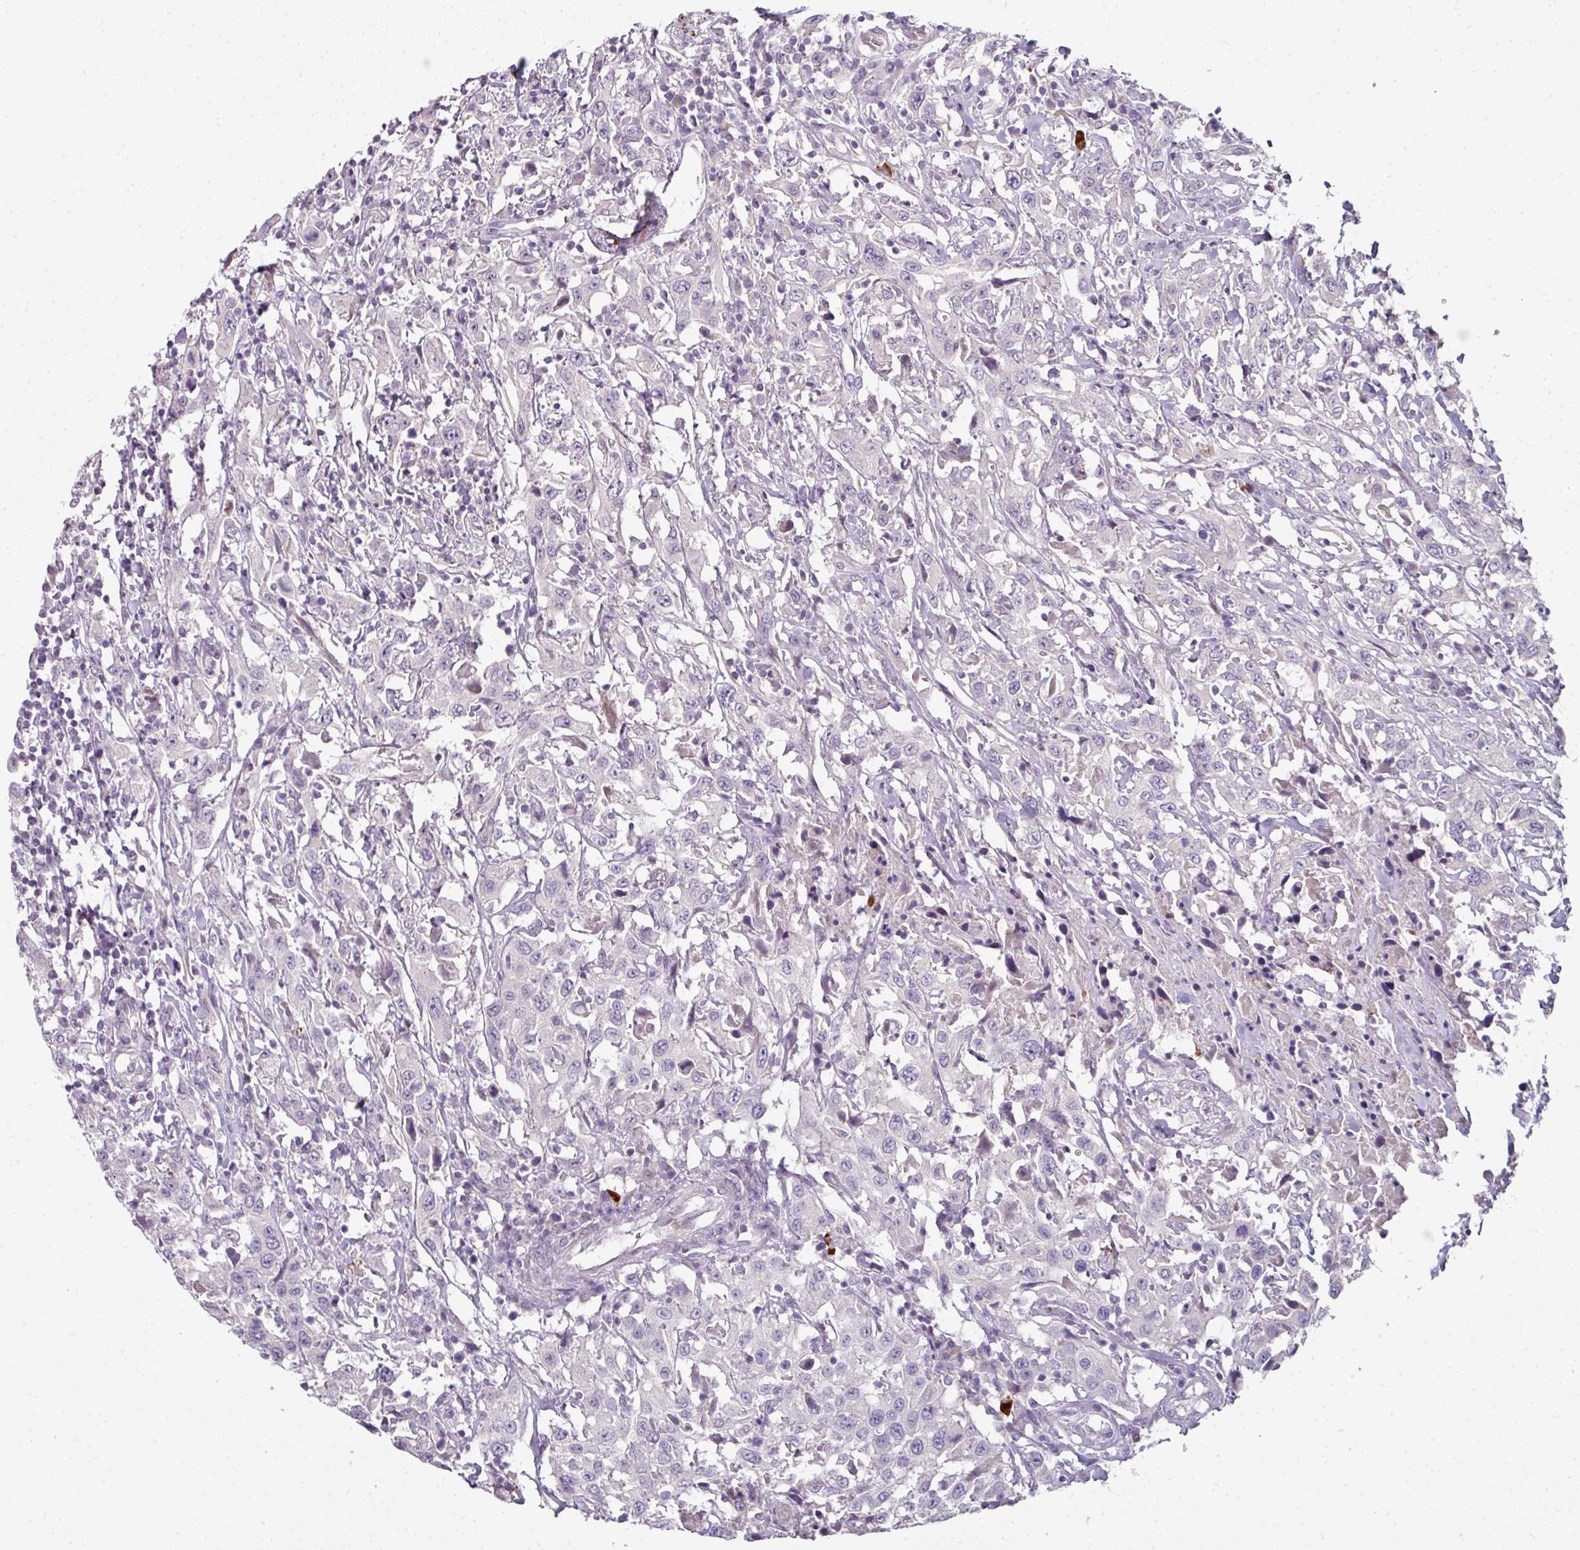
{"staining": {"intensity": "negative", "quantity": "none", "location": "none"}, "tissue": "urothelial cancer", "cell_type": "Tumor cells", "image_type": "cancer", "snomed": [{"axis": "morphology", "description": "Urothelial carcinoma, High grade"}, {"axis": "topography", "description": "Urinary bladder"}], "caption": "An immunohistochemistry micrograph of urothelial cancer is shown. There is no staining in tumor cells of urothelial cancer. (DAB (3,3'-diaminobenzidine) immunohistochemistry (IHC) visualized using brightfield microscopy, high magnification).", "gene": "FHAD1", "patient": {"sex": "male", "age": 61}}